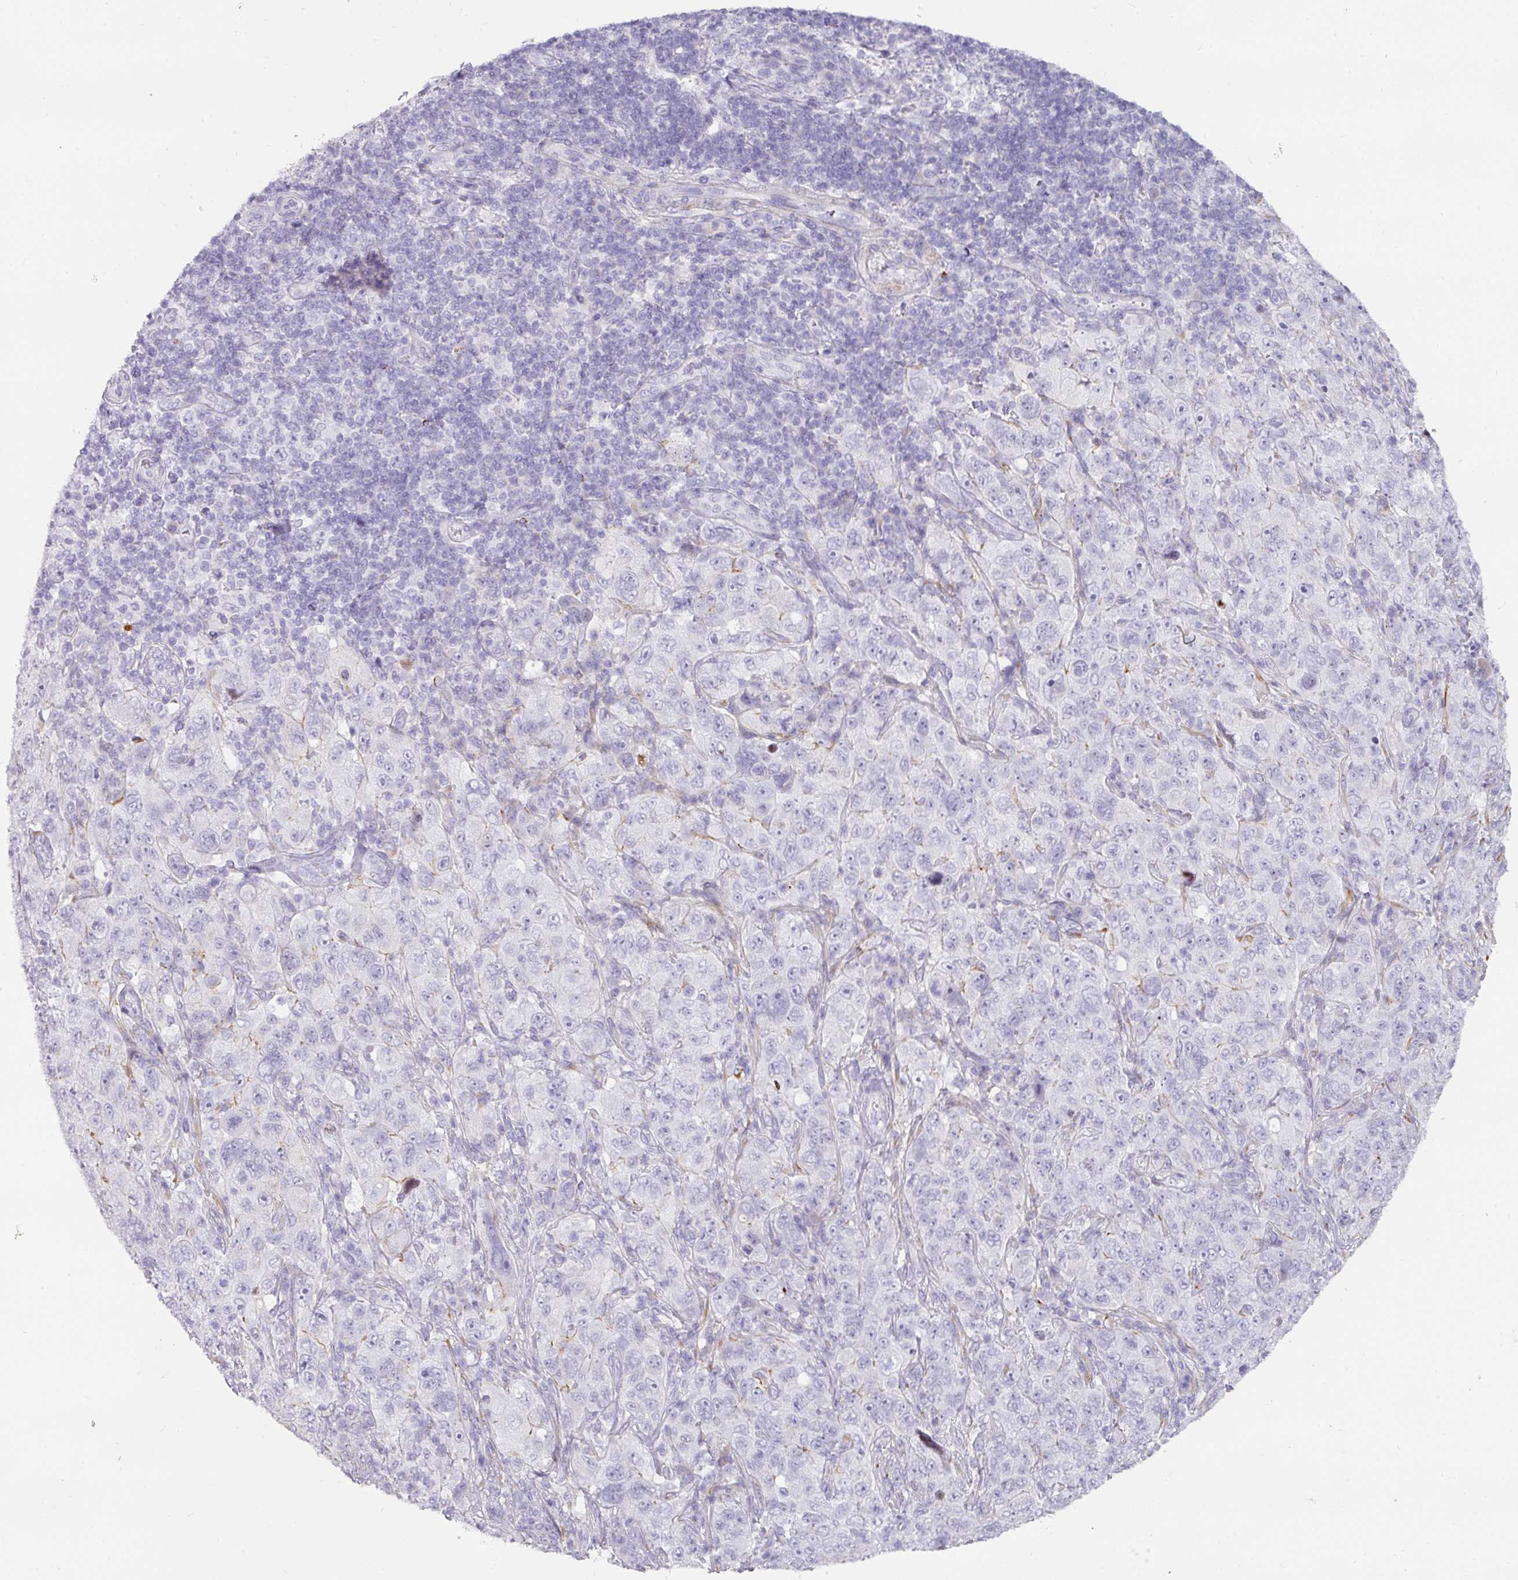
{"staining": {"intensity": "negative", "quantity": "none", "location": "none"}, "tissue": "pancreatic cancer", "cell_type": "Tumor cells", "image_type": "cancer", "snomed": [{"axis": "morphology", "description": "Adenocarcinoma, NOS"}, {"axis": "topography", "description": "Pancreas"}], "caption": "Human pancreatic adenocarcinoma stained for a protein using immunohistochemistry shows no expression in tumor cells.", "gene": "ANKRD29", "patient": {"sex": "male", "age": 68}}